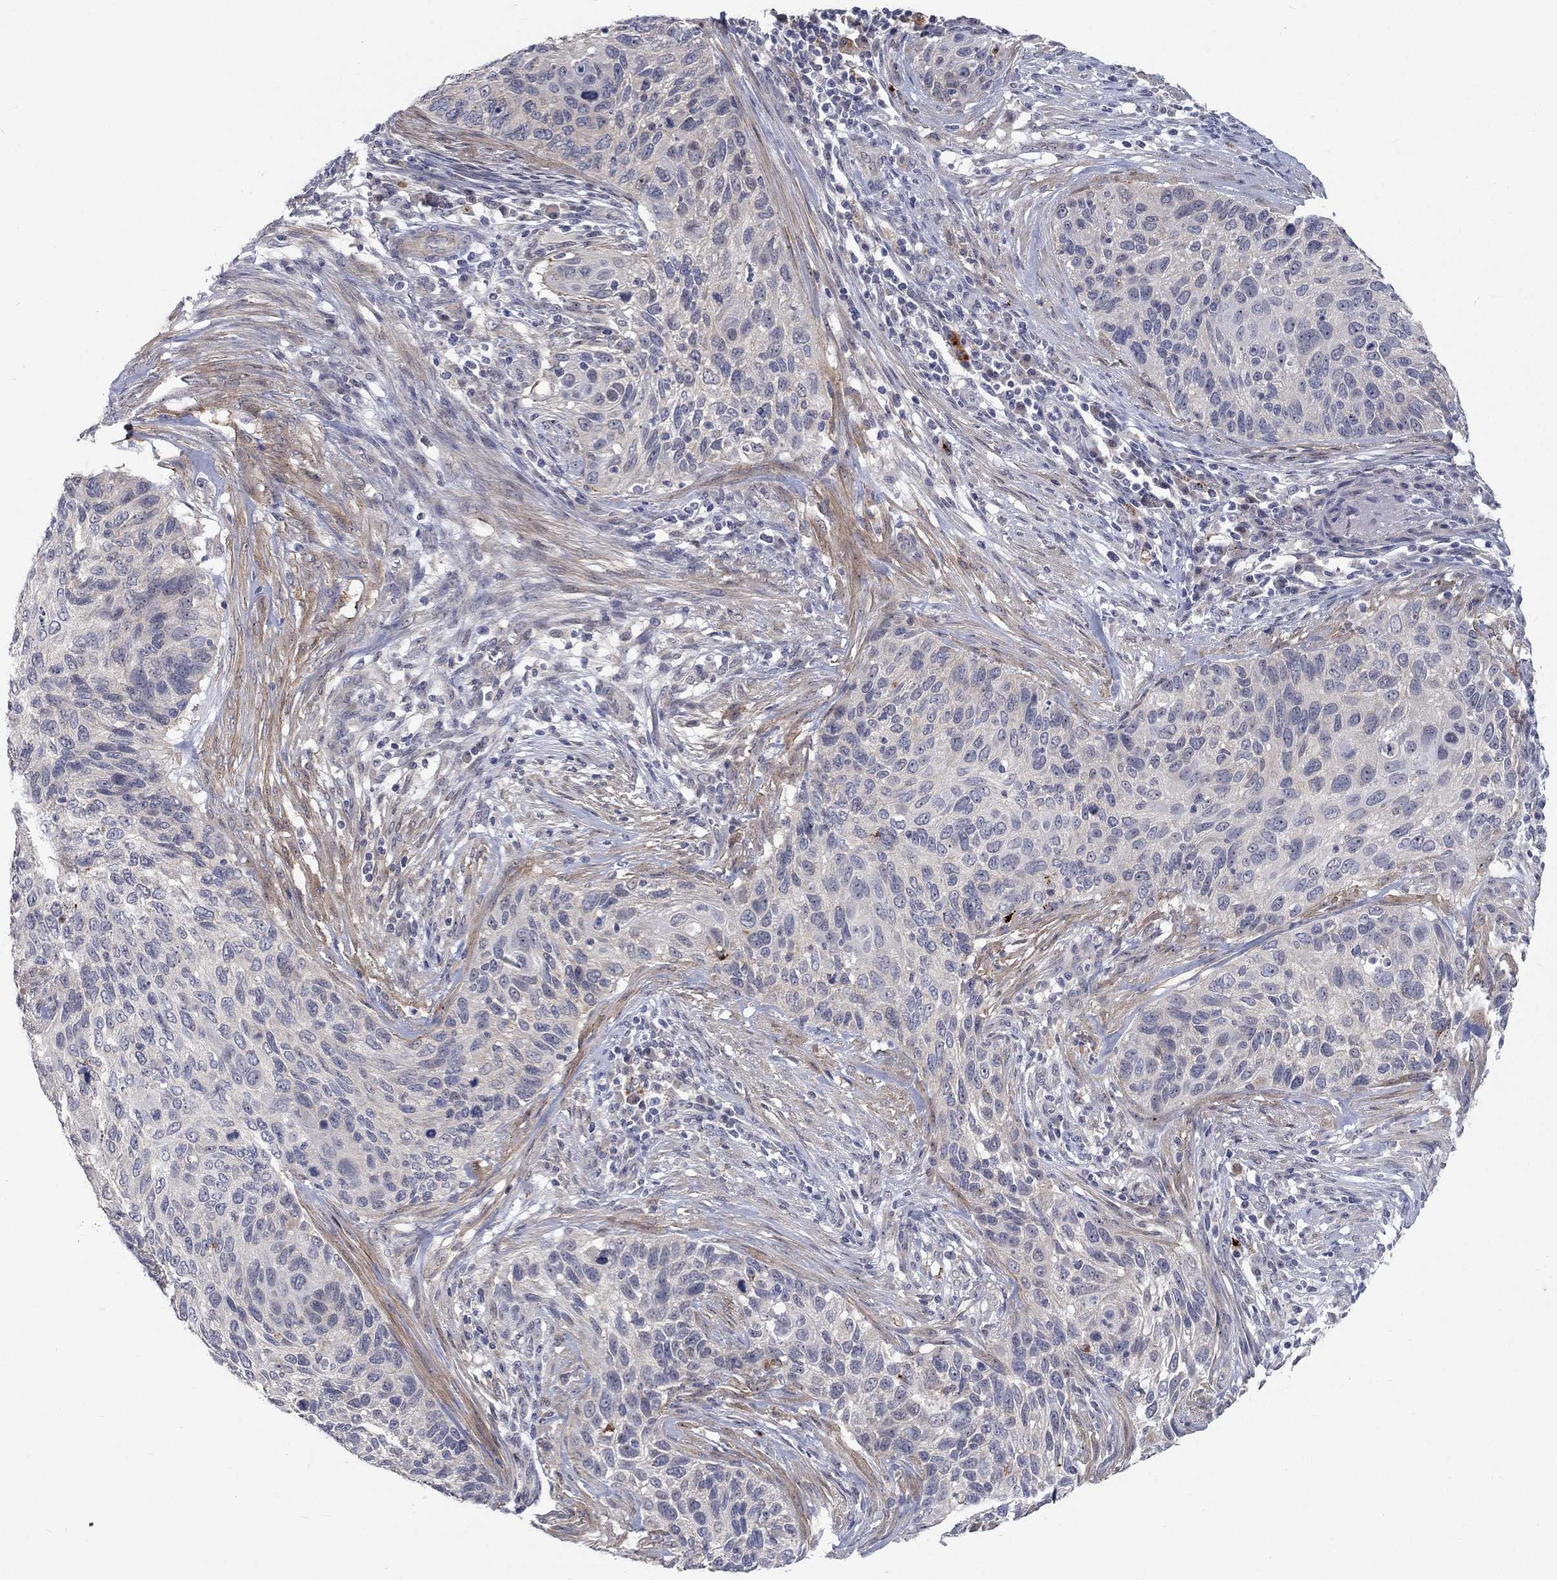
{"staining": {"intensity": "negative", "quantity": "none", "location": "none"}, "tissue": "cervical cancer", "cell_type": "Tumor cells", "image_type": "cancer", "snomed": [{"axis": "morphology", "description": "Squamous cell carcinoma, NOS"}, {"axis": "topography", "description": "Cervix"}], "caption": "Immunohistochemistry (IHC) micrograph of human squamous cell carcinoma (cervical) stained for a protein (brown), which shows no expression in tumor cells.", "gene": "MTSS2", "patient": {"sex": "female", "age": 70}}